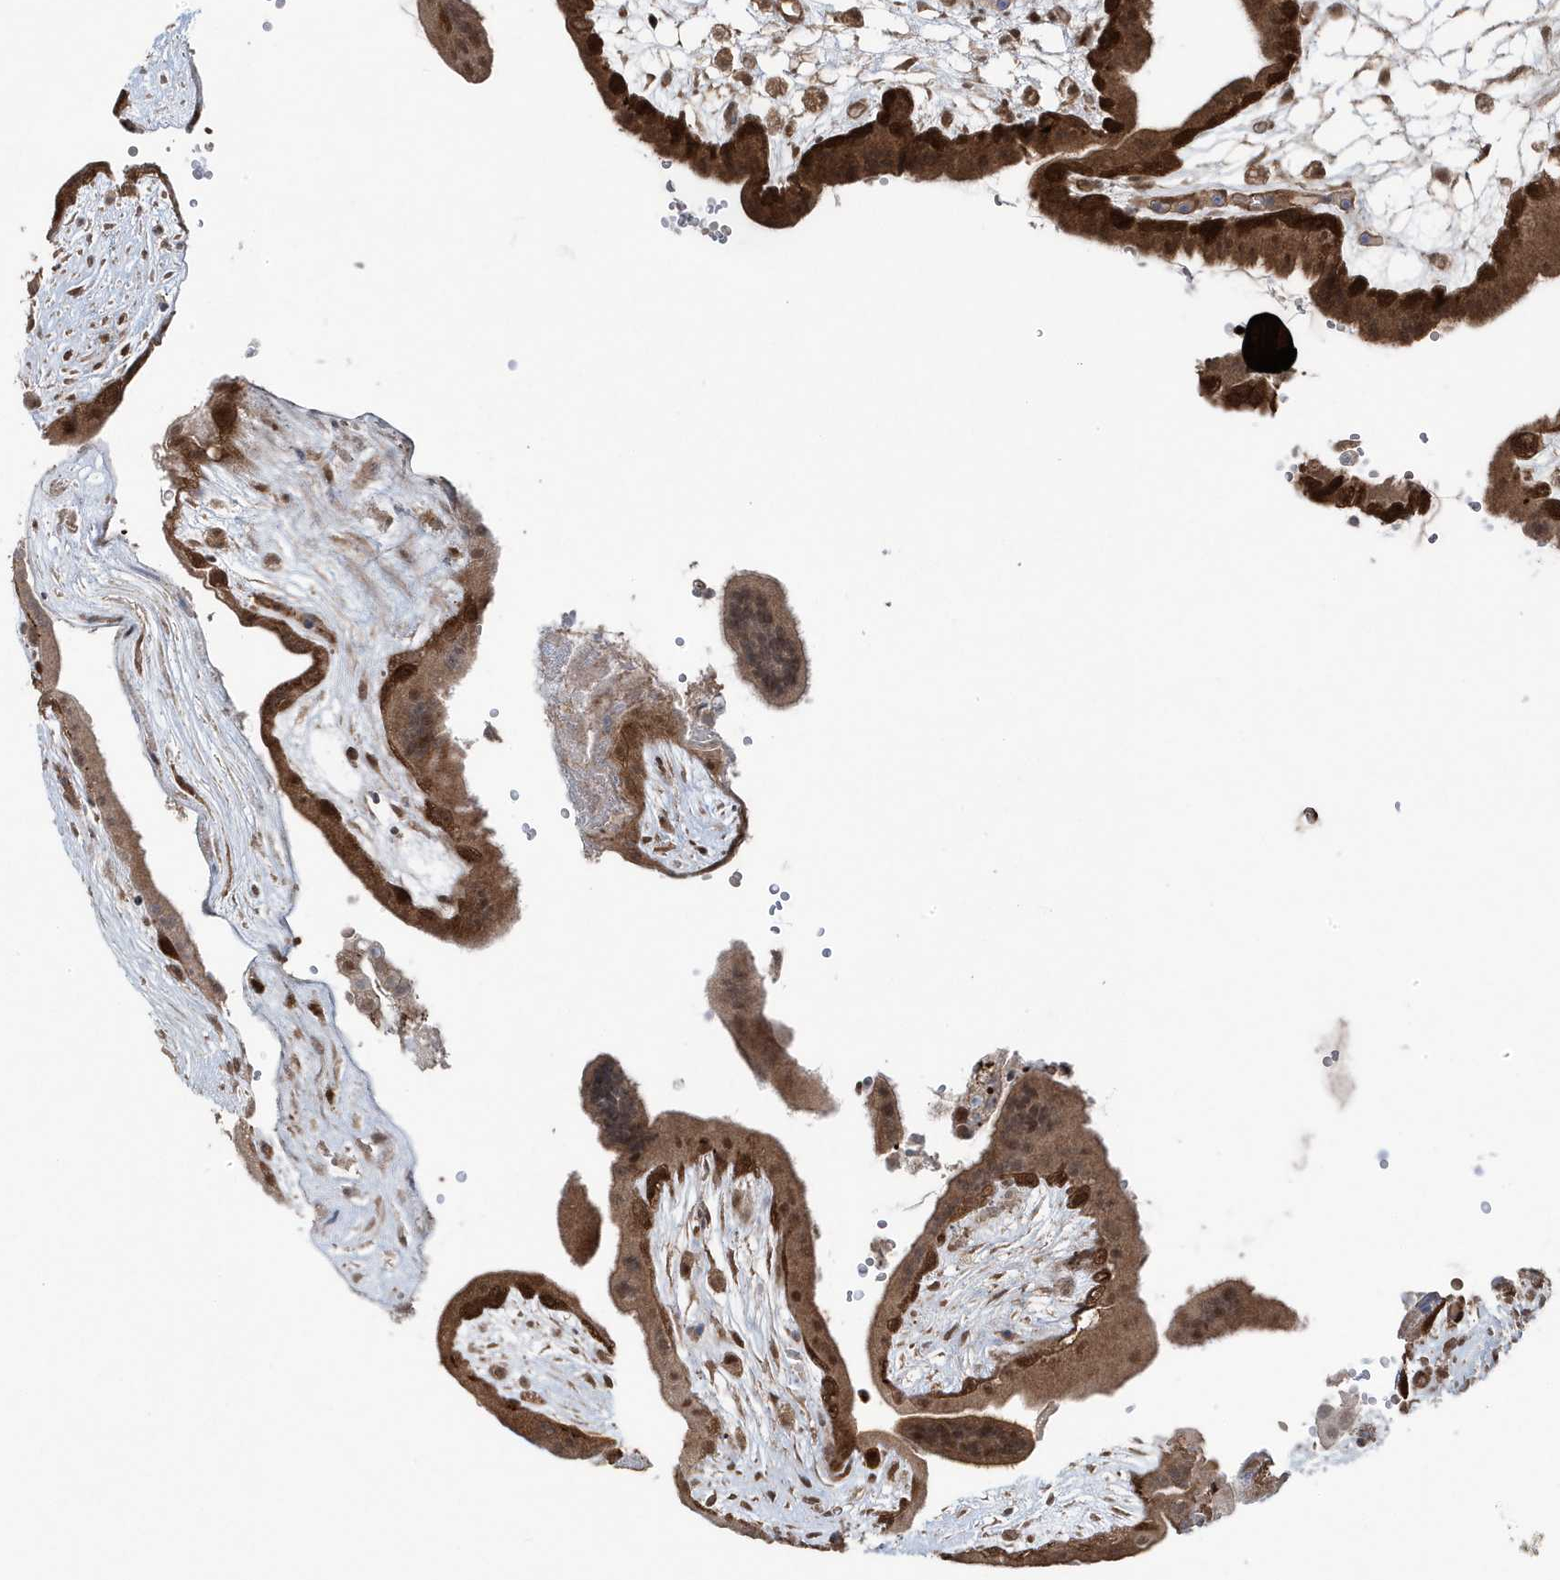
{"staining": {"intensity": "strong", "quantity": "25%-75%", "location": "cytoplasmic/membranous,nuclear"}, "tissue": "placenta", "cell_type": "Trophoblastic cells", "image_type": "normal", "snomed": [{"axis": "morphology", "description": "Normal tissue, NOS"}, {"axis": "topography", "description": "Placenta"}], "caption": "Strong cytoplasmic/membranous,nuclear expression for a protein is identified in approximately 25%-75% of trophoblastic cells of unremarkable placenta using immunohistochemistry.", "gene": "MAPK1IP1L", "patient": {"sex": "female", "age": 18}}